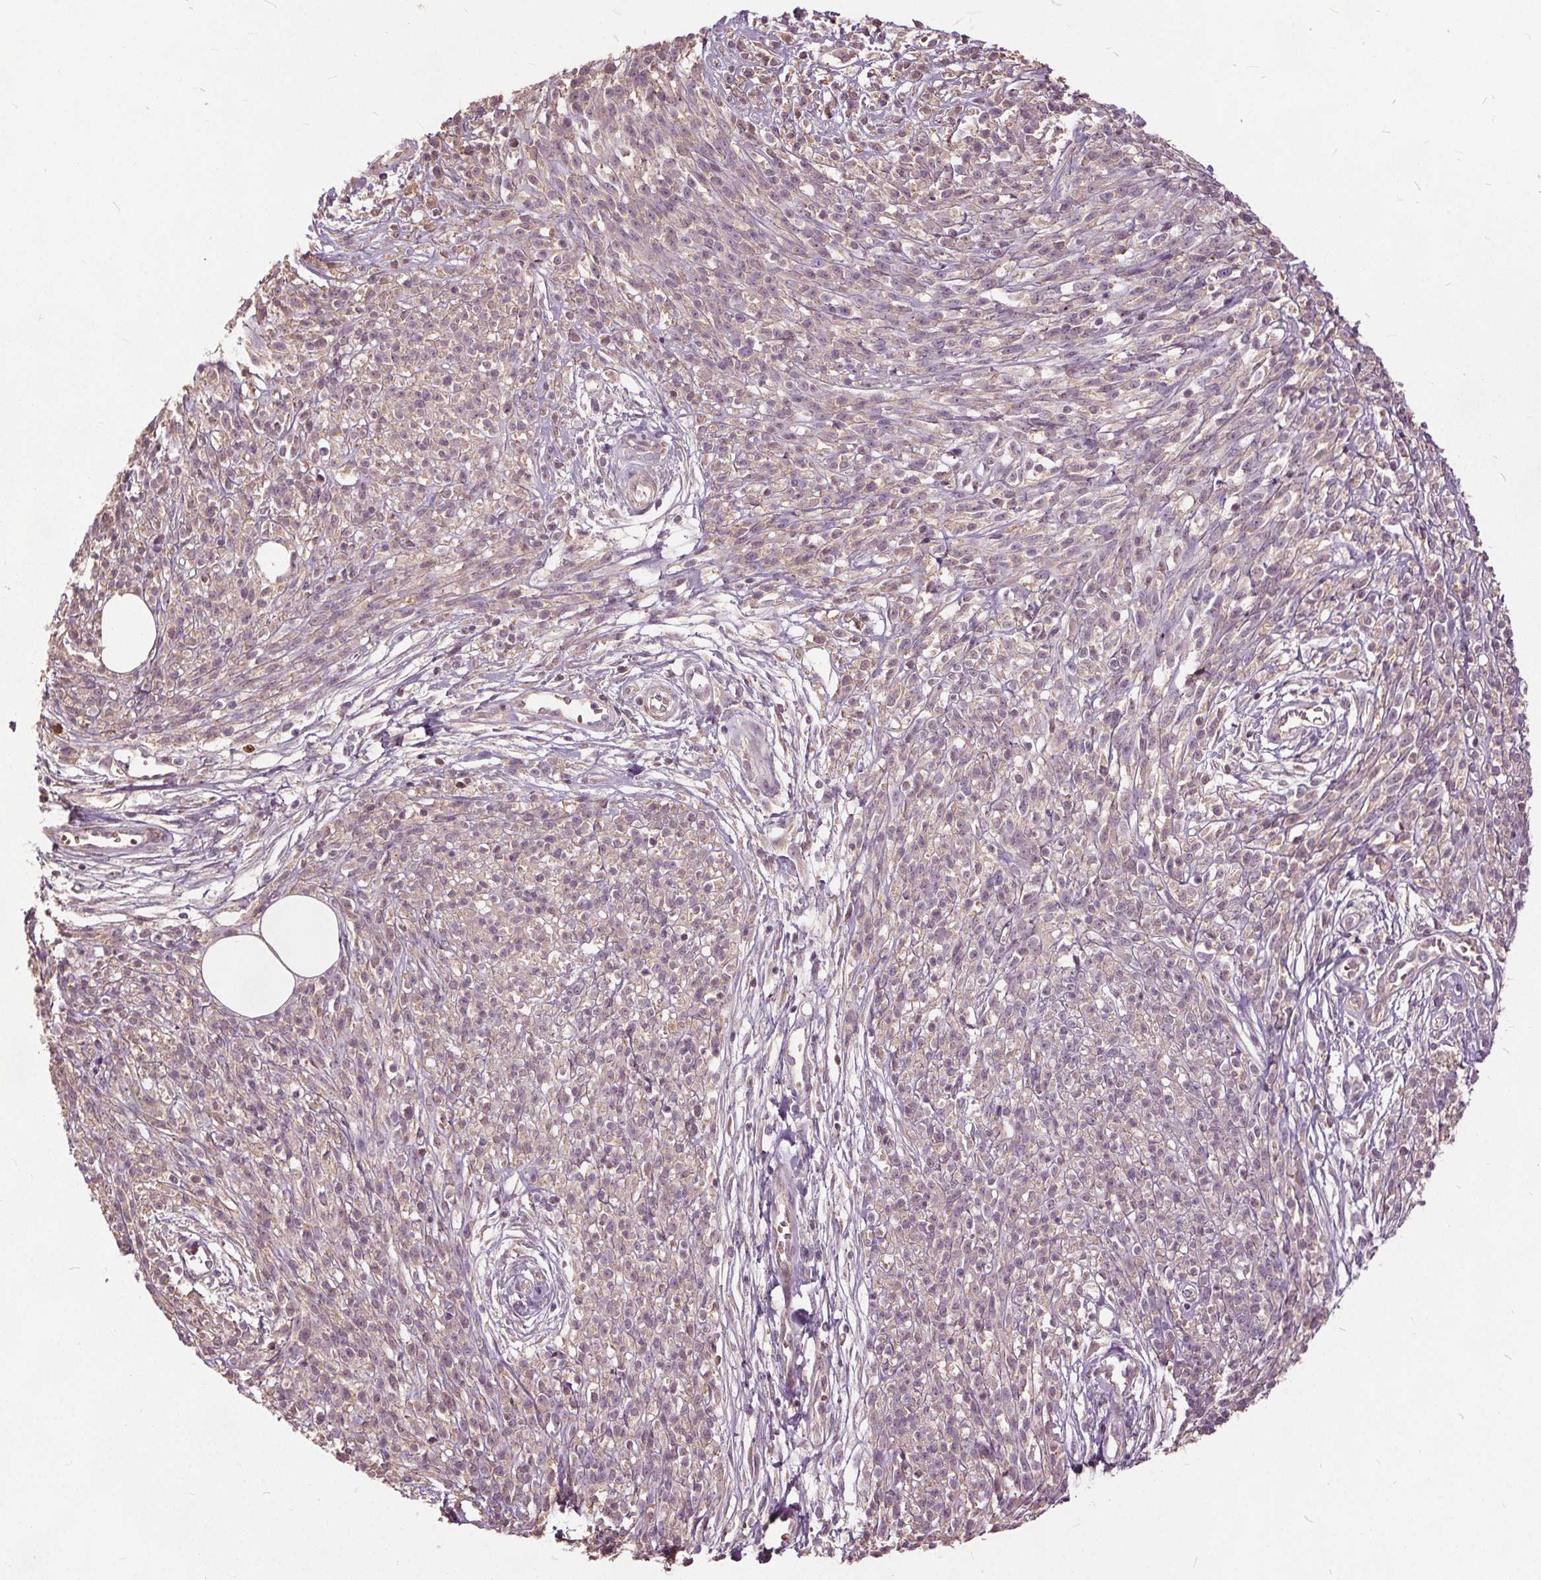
{"staining": {"intensity": "negative", "quantity": "none", "location": "none"}, "tissue": "melanoma", "cell_type": "Tumor cells", "image_type": "cancer", "snomed": [{"axis": "morphology", "description": "Malignant melanoma, NOS"}, {"axis": "topography", "description": "Skin"}, {"axis": "topography", "description": "Skin of trunk"}], "caption": "Protein analysis of melanoma shows no significant staining in tumor cells.", "gene": "PDGFD", "patient": {"sex": "male", "age": 74}}